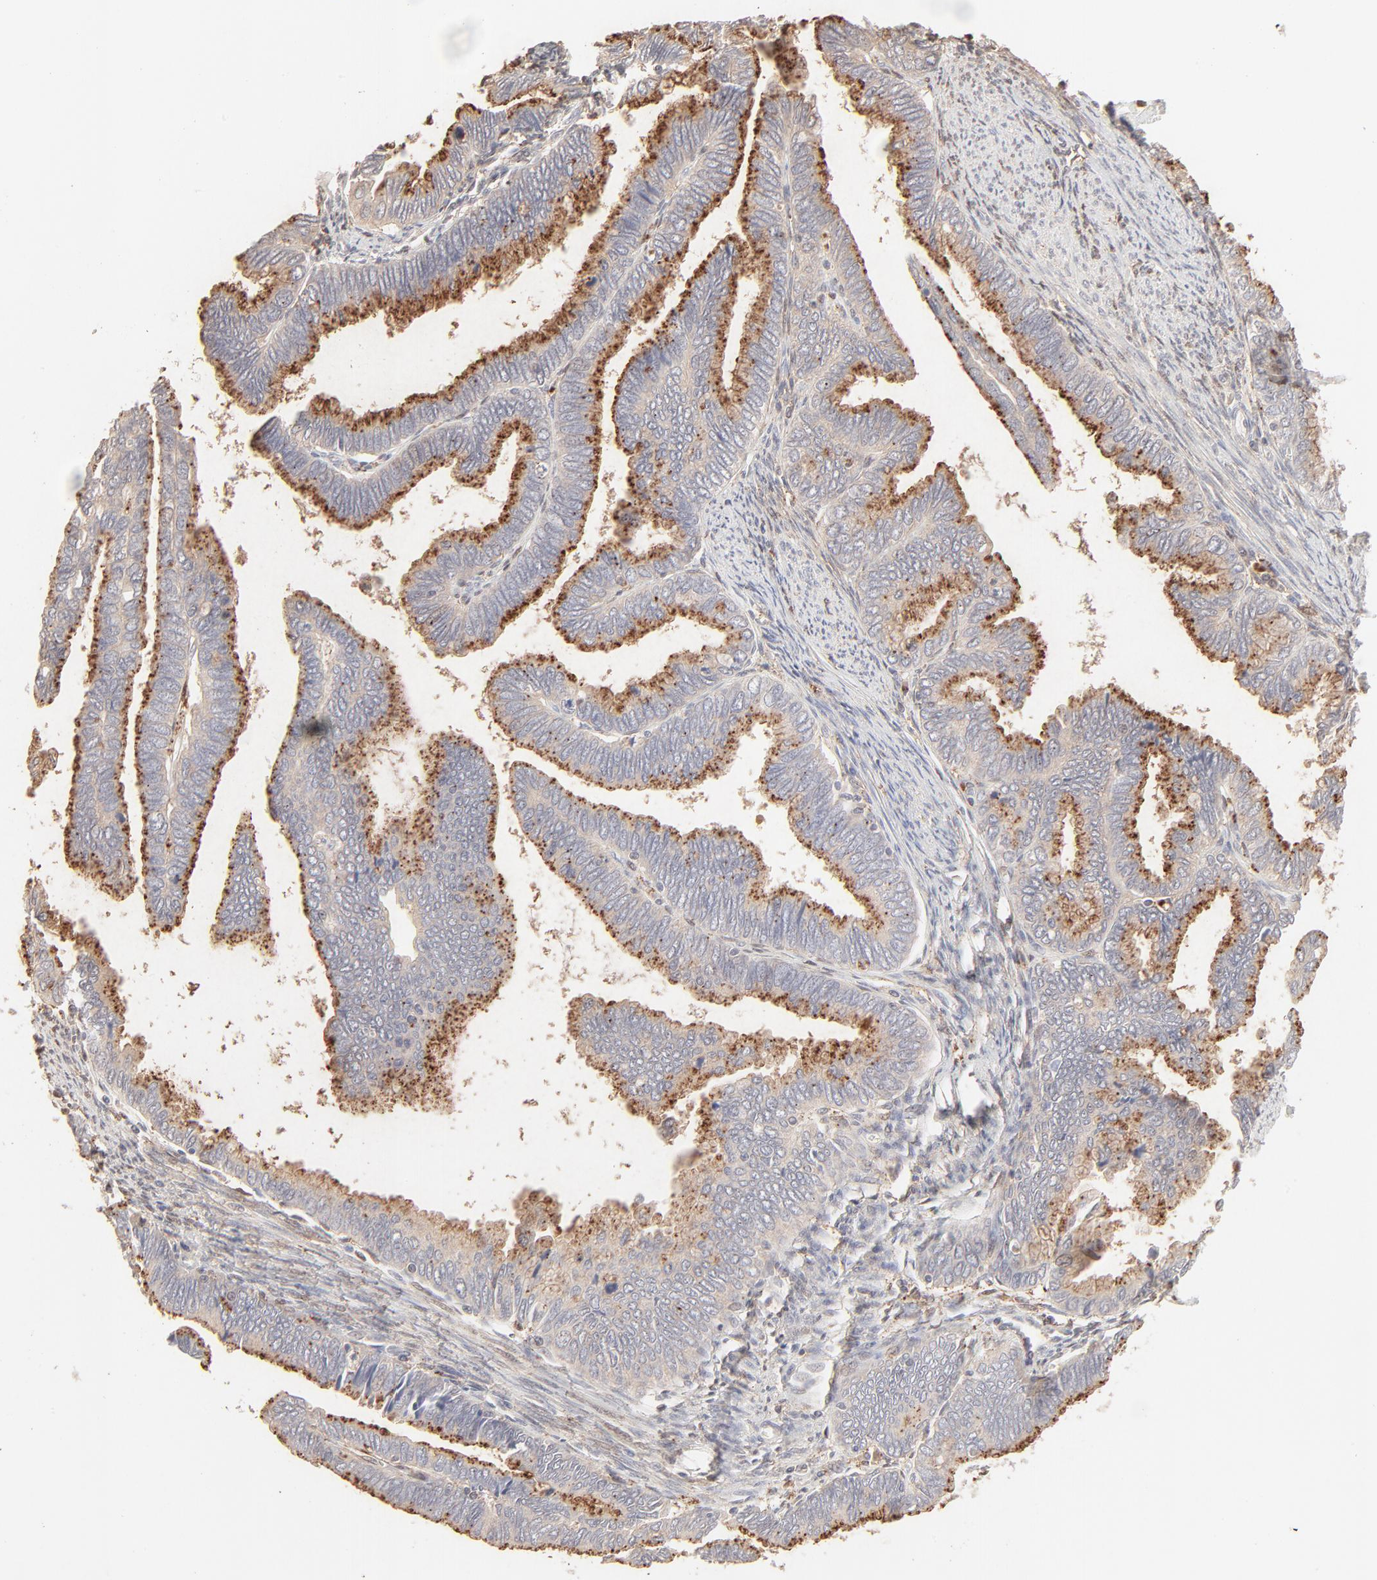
{"staining": {"intensity": "moderate", "quantity": ">75%", "location": "cytoplasmic/membranous"}, "tissue": "cervical cancer", "cell_type": "Tumor cells", "image_type": "cancer", "snomed": [{"axis": "morphology", "description": "Adenocarcinoma, NOS"}, {"axis": "topography", "description": "Cervix"}], "caption": "High-power microscopy captured an immunohistochemistry photomicrograph of adenocarcinoma (cervical), revealing moderate cytoplasmic/membranous positivity in about >75% of tumor cells.", "gene": "LGALS2", "patient": {"sex": "female", "age": 49}}